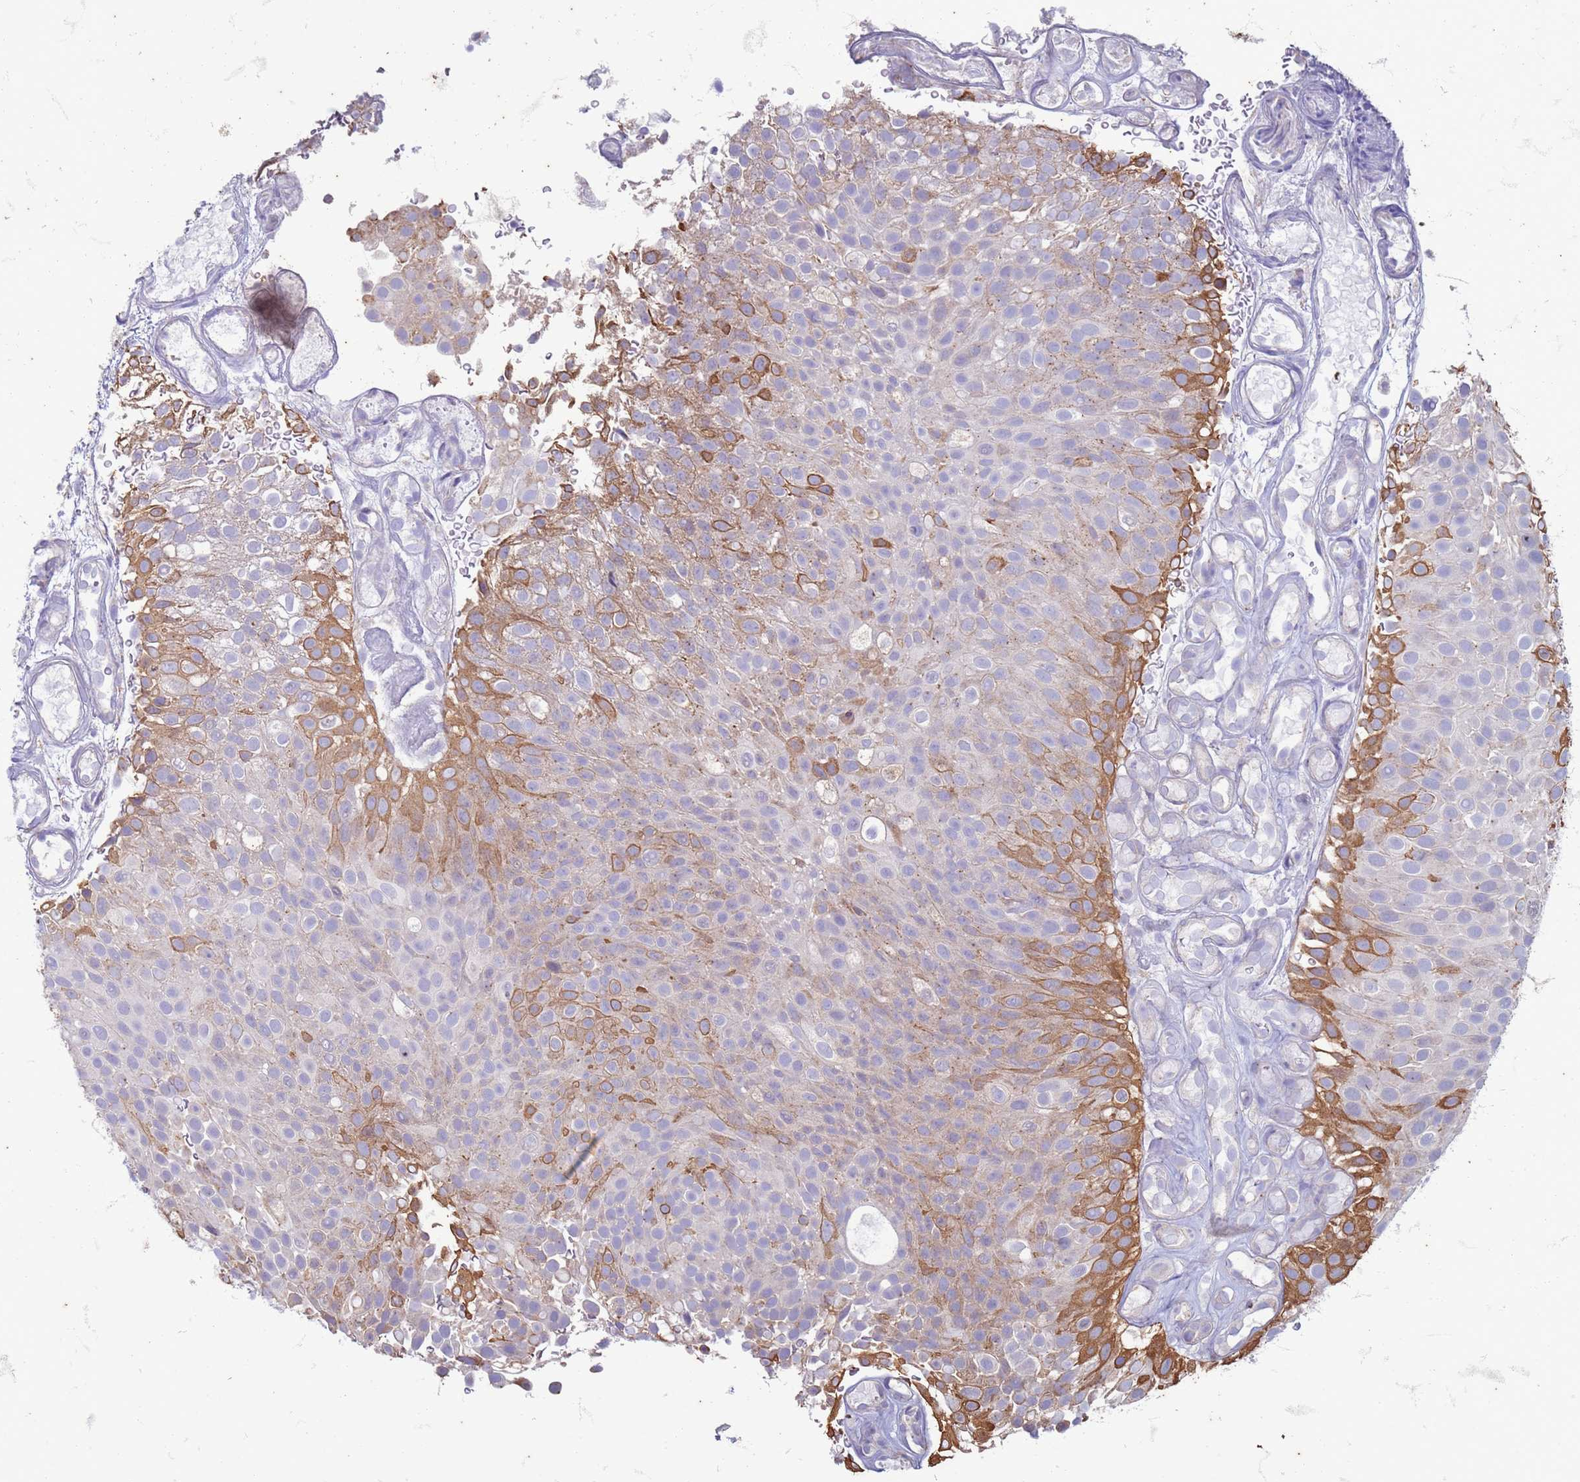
{"staining": {"intensity": "moderate", "quantity": "<25%", "location": "cytoplasmic/membranous"}, "tissue": "urothelial cancer", "cell_type": "Tumor cells", "image_type": "cancer", "snomed": [{"axis": "morphology", "description": "Urothelial carcinoma, Low grade"}, {"axis": "topography", "description": "Urinary bladder"}], "caption": "Protein staining by IHC exhibits moderate cytoplasmic/membranous staining in approximately <25% of tumor cells in urothelial carcinoma (low-grade). (brown staining indicates protein expression, while blue staining denotes nuclei).", "gene": "SUCO", "patient": {"sex": "male", "age": 78}}